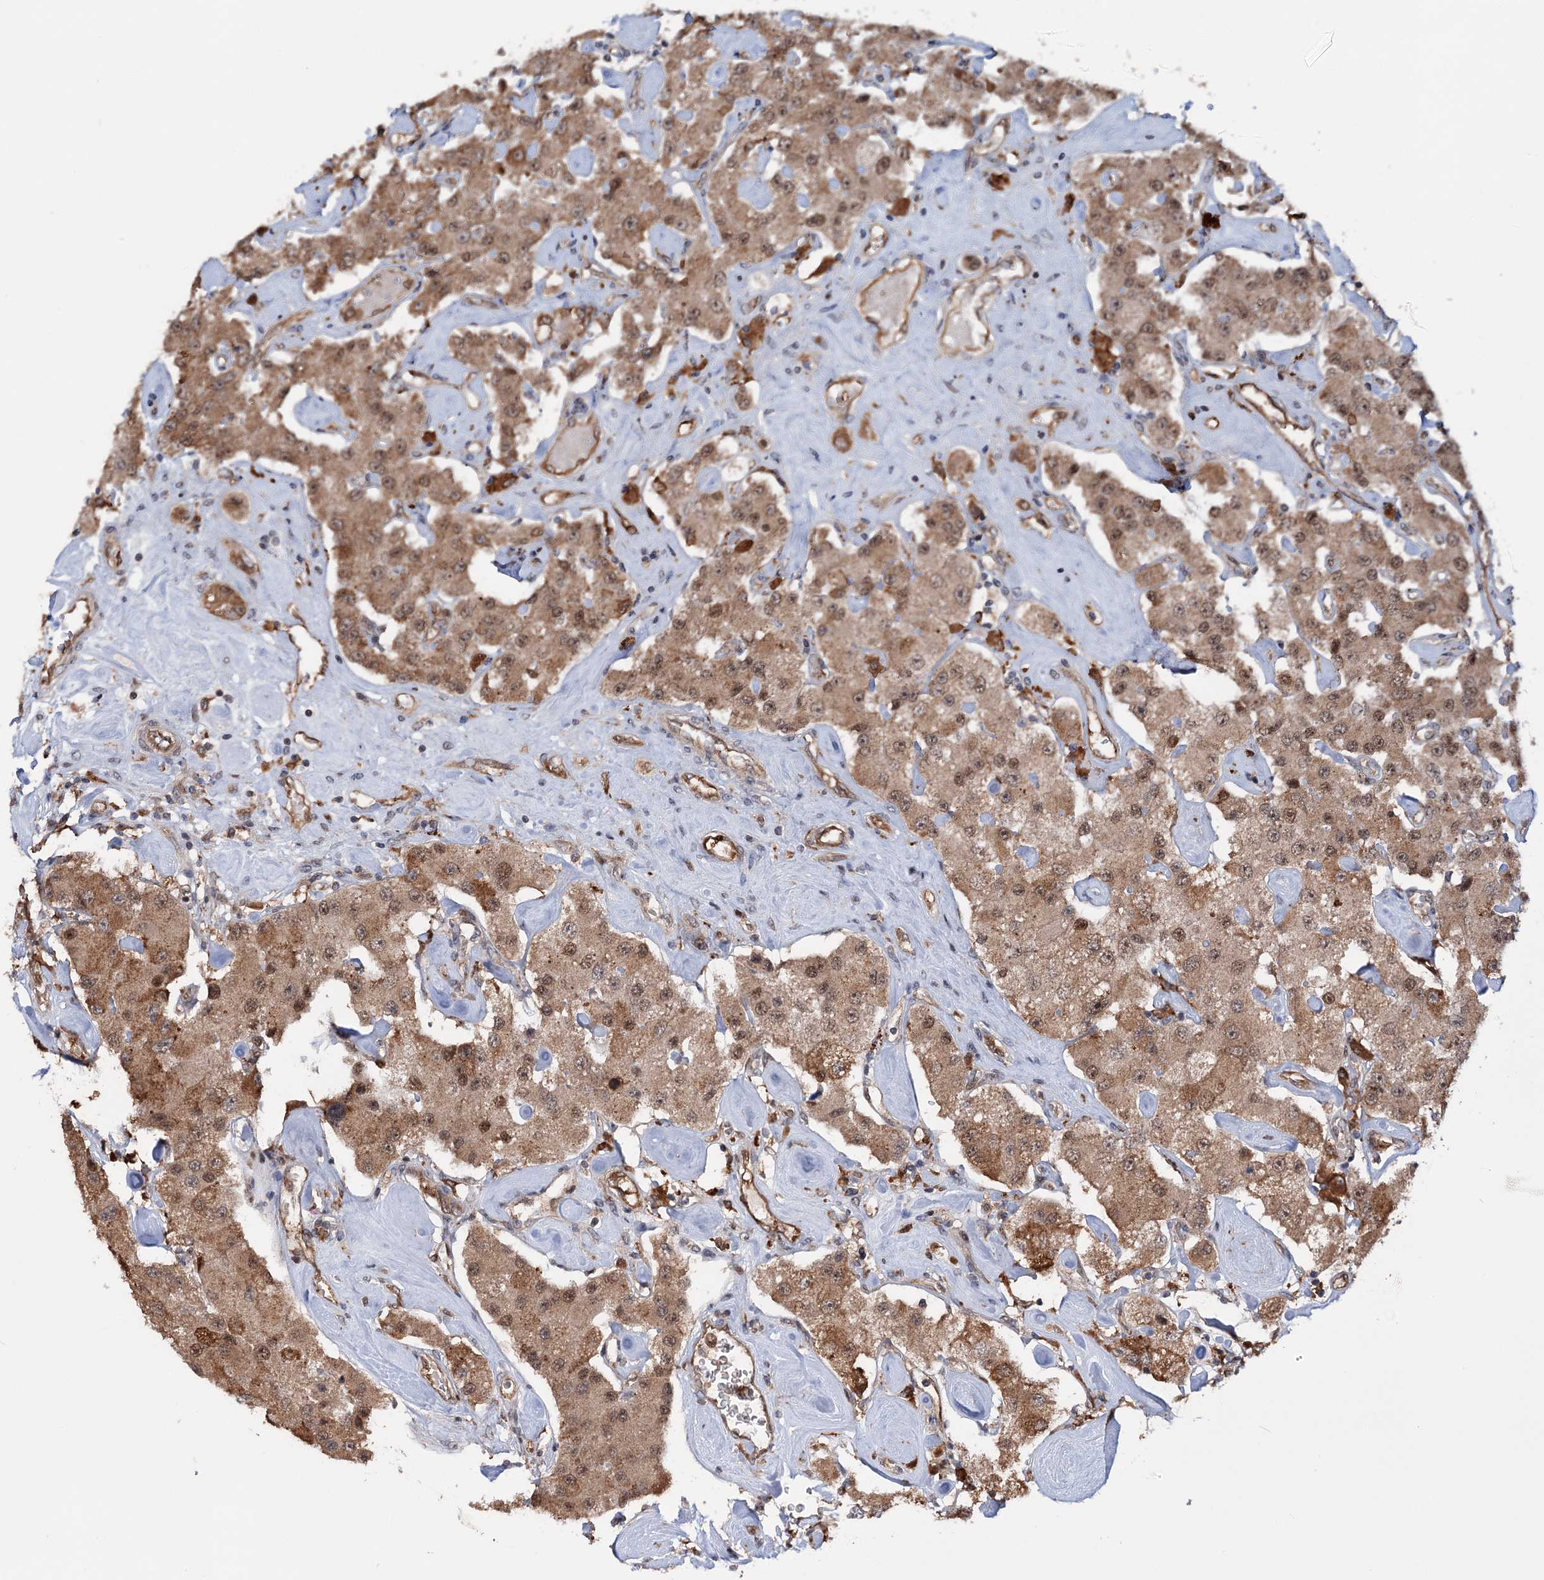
{"staining": {"intensity": "moderate", "quantity": ">75%", "location": "cytoplasmic/membranous,nuclear"}, "tissue": "carcinoid", "cell_type": "Tumor cells", "image_type": "cancer", "snomed": [{"axis": "morphology", "description": "Carcinoid, malignant, NOS"}, {"axis": "topography", "description": "Pancreas"}], "caption": "Tumor cells display medium levels of moderate cytoplasmic/membranous and nuclear expression in approximately >75% of cells in carcinoid (malignant).", "gene": "NCAPD2", "patient": {"sex": "male", "age": 41}}